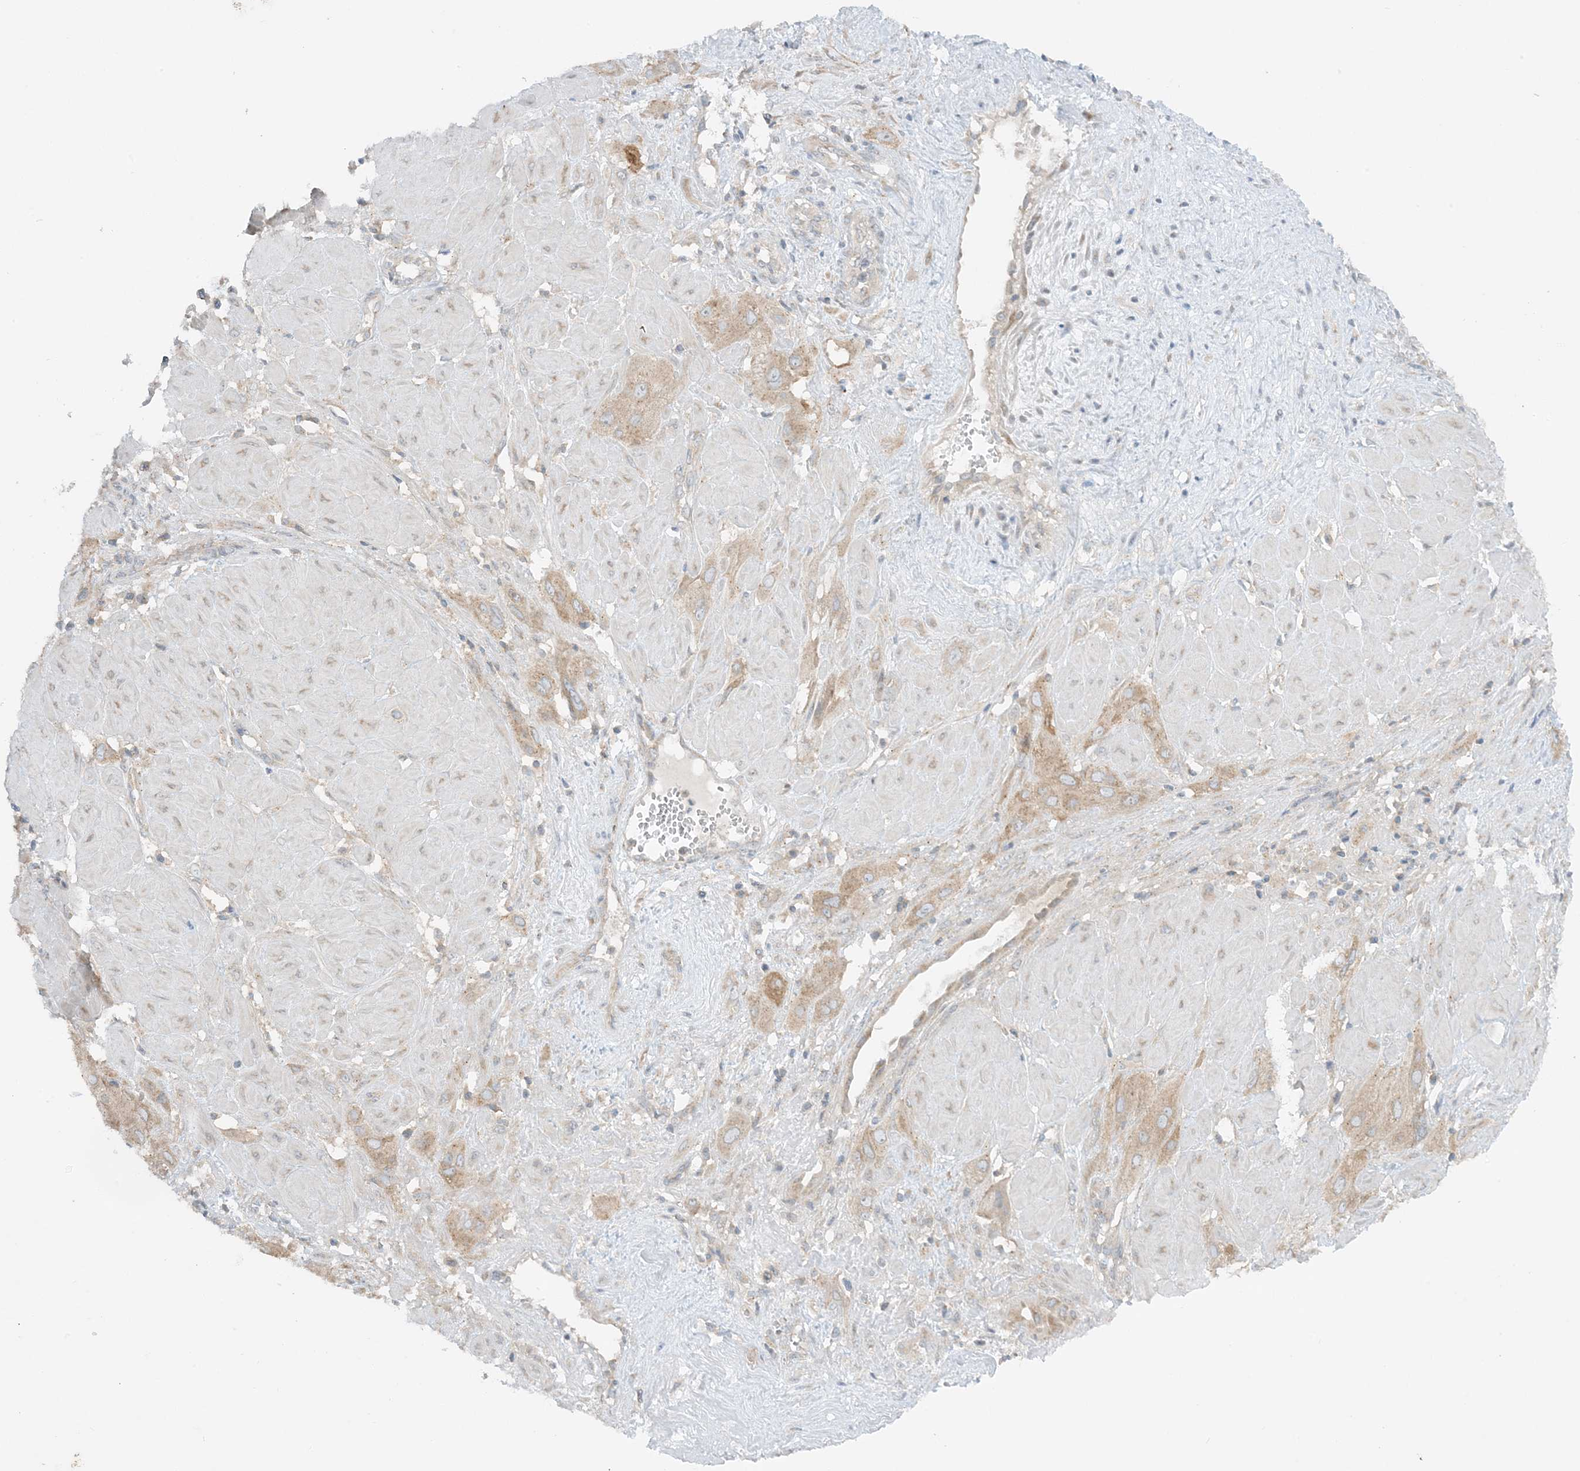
{"staining": {"intensity": "moderate", "quantity": ">75%", "location": "cytoplasmic/membranous"}, "tissue": "cervical cancer", "cell_type": "Tumor cells", "image_type": "cancer", "snomed": [{"axis": "morphology", "description": "Squamous cell carcinoma, NOS"}, {"axis": "topography", "description": "Cervix"}], "caption": "Tumor cells demonstrate medium levels of moderate cytoplasmic/membranous expression in about >75% of cells in human squamous cell carcinoma (cervical).", "gene": "RPP40", "patient": {"sex": "female", "age": 34}}